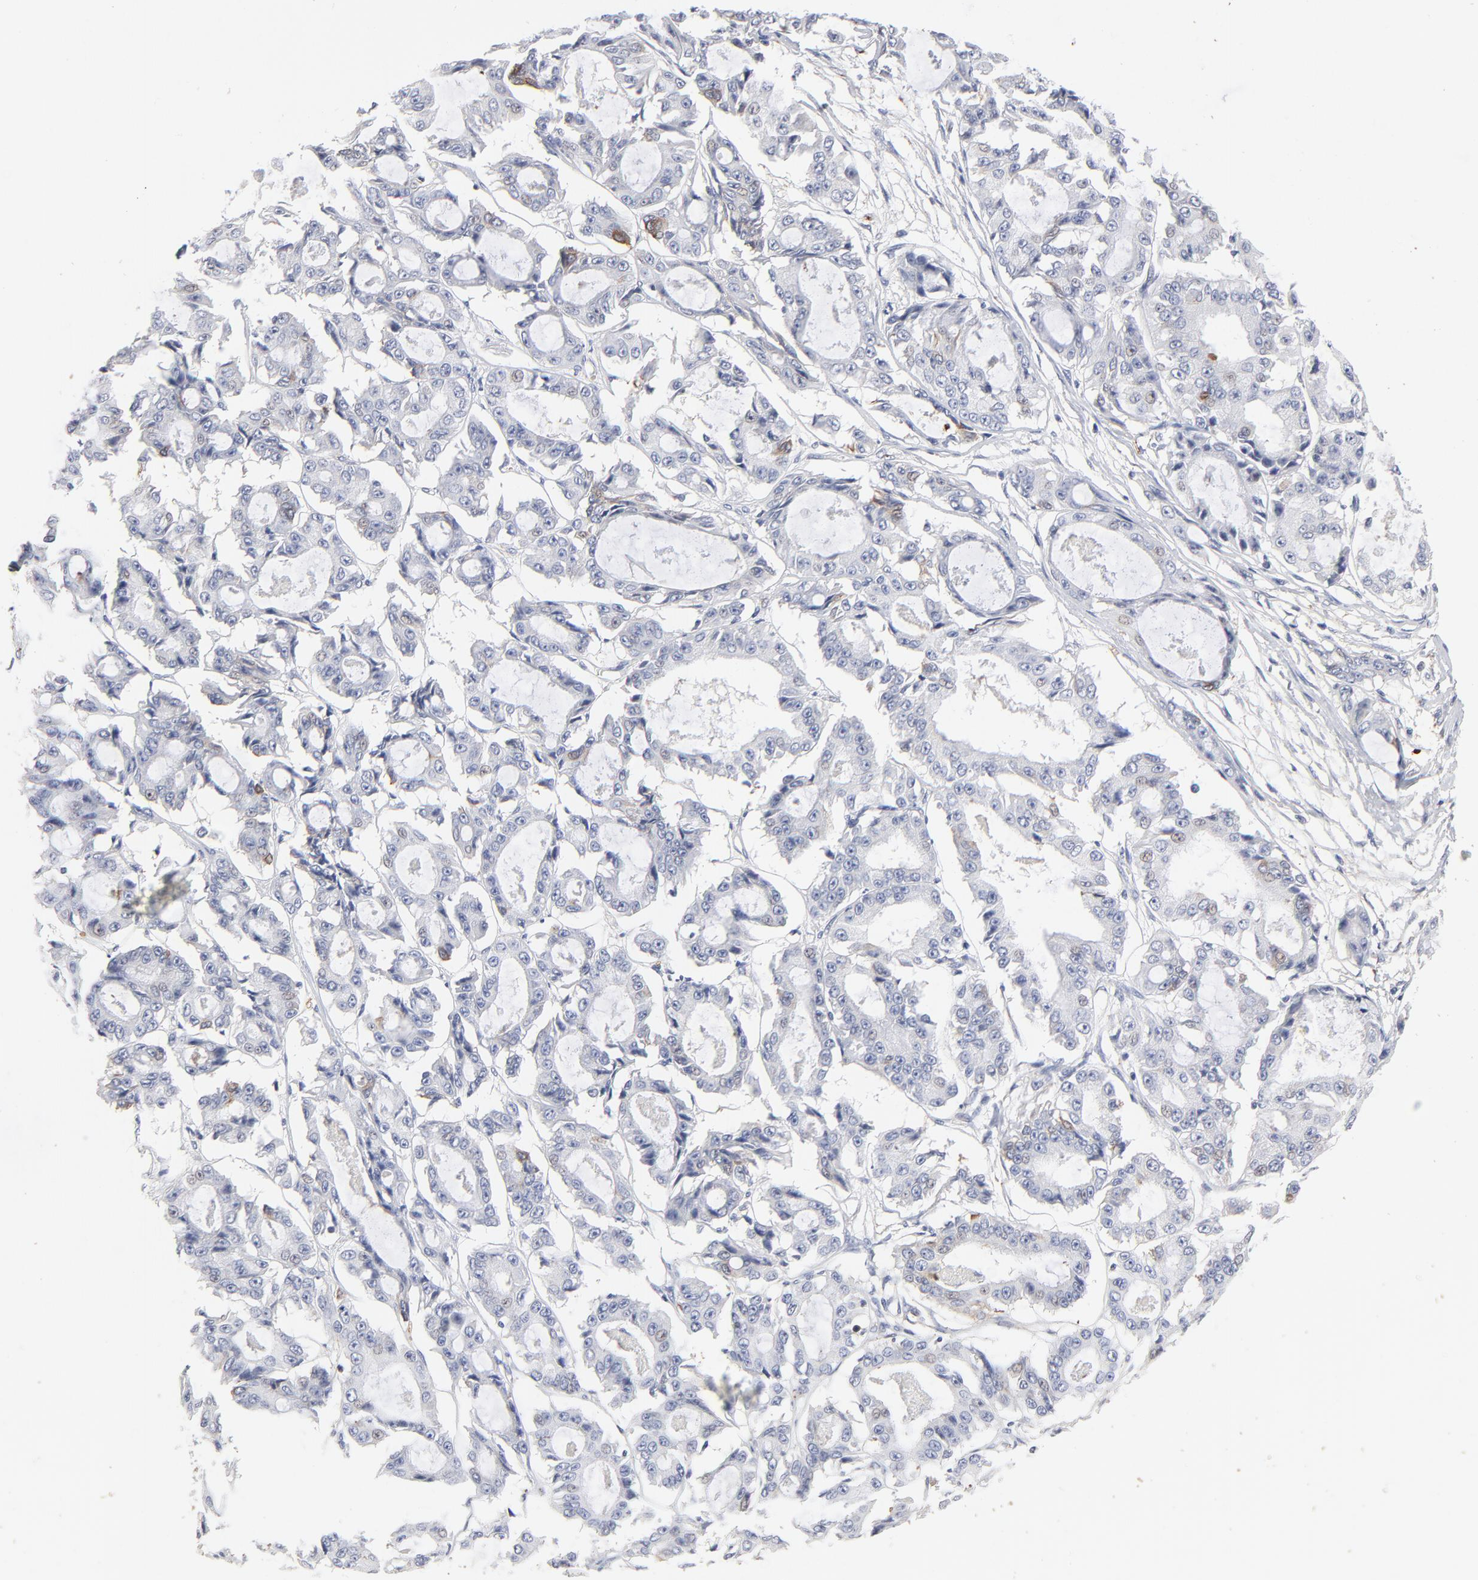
{"staining": {"intensity": "weak", "quantity": "<25%", "location": "cytoplasmic/membranous"}, "tissue": "ovarian cancer", "cell_type": "Tumor cells", "image_type": "cancer", "snomed": [{"axis": "morphology", "description": "Carcinoma, endometroid"}, {"axis": "topography", "description": "Ovary"}], "caption": "Immunohistochemistry image of neoplastic tissue: endometroid carcinoma (ovarian) stained with DAB reveals no significant protein staining in tumor cells. The staining is performed using DAB (3,3'-diaminobenzidine) brown chromogen with nuclei counter-stained in using hematoxylin.", "gene": "AURKA", "patient": {"sex": "female", "age": 61}}